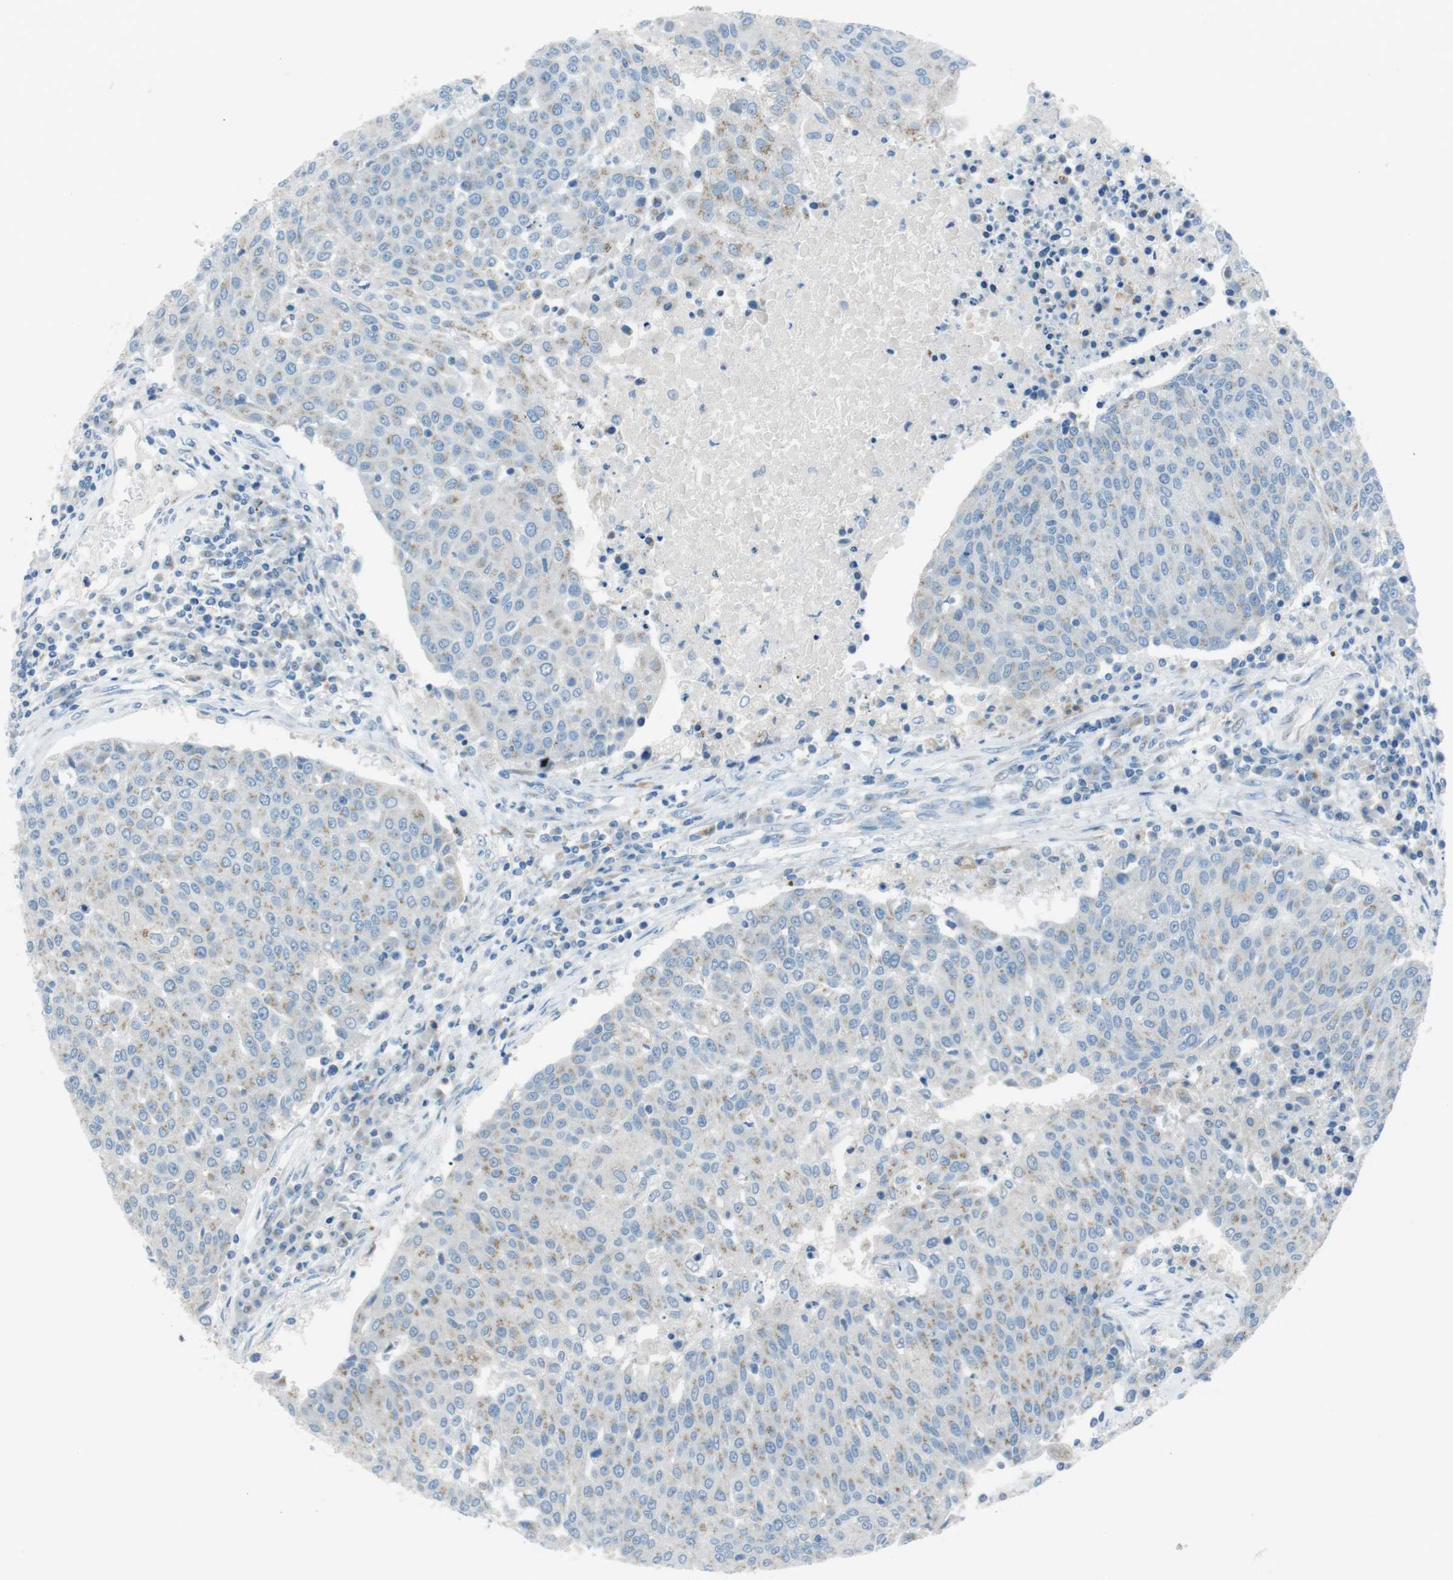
{"staining": {"intensity": "weak", "quantity": "25%-75%", "location": "cytoplasmic/membranous"}, "tissue": "urothelial cancer", "cell_type": "Tumor cells", "image_type": "cancer", "snomed": [{"axis": "morphology", "description": "Urothelial carcinoma, High grade"}, {"axis": "topography", "description": "Urinary bladder"}], "caption": "This is an image of immunohistochemistry (IHC) staining of high-grade urothelial carcinoma, which shows weak positivity in the cytoplasmic/membranous of tumor cells.", "gene": "TXNDC15", "patient": {"sex": "female", "age": 85}}